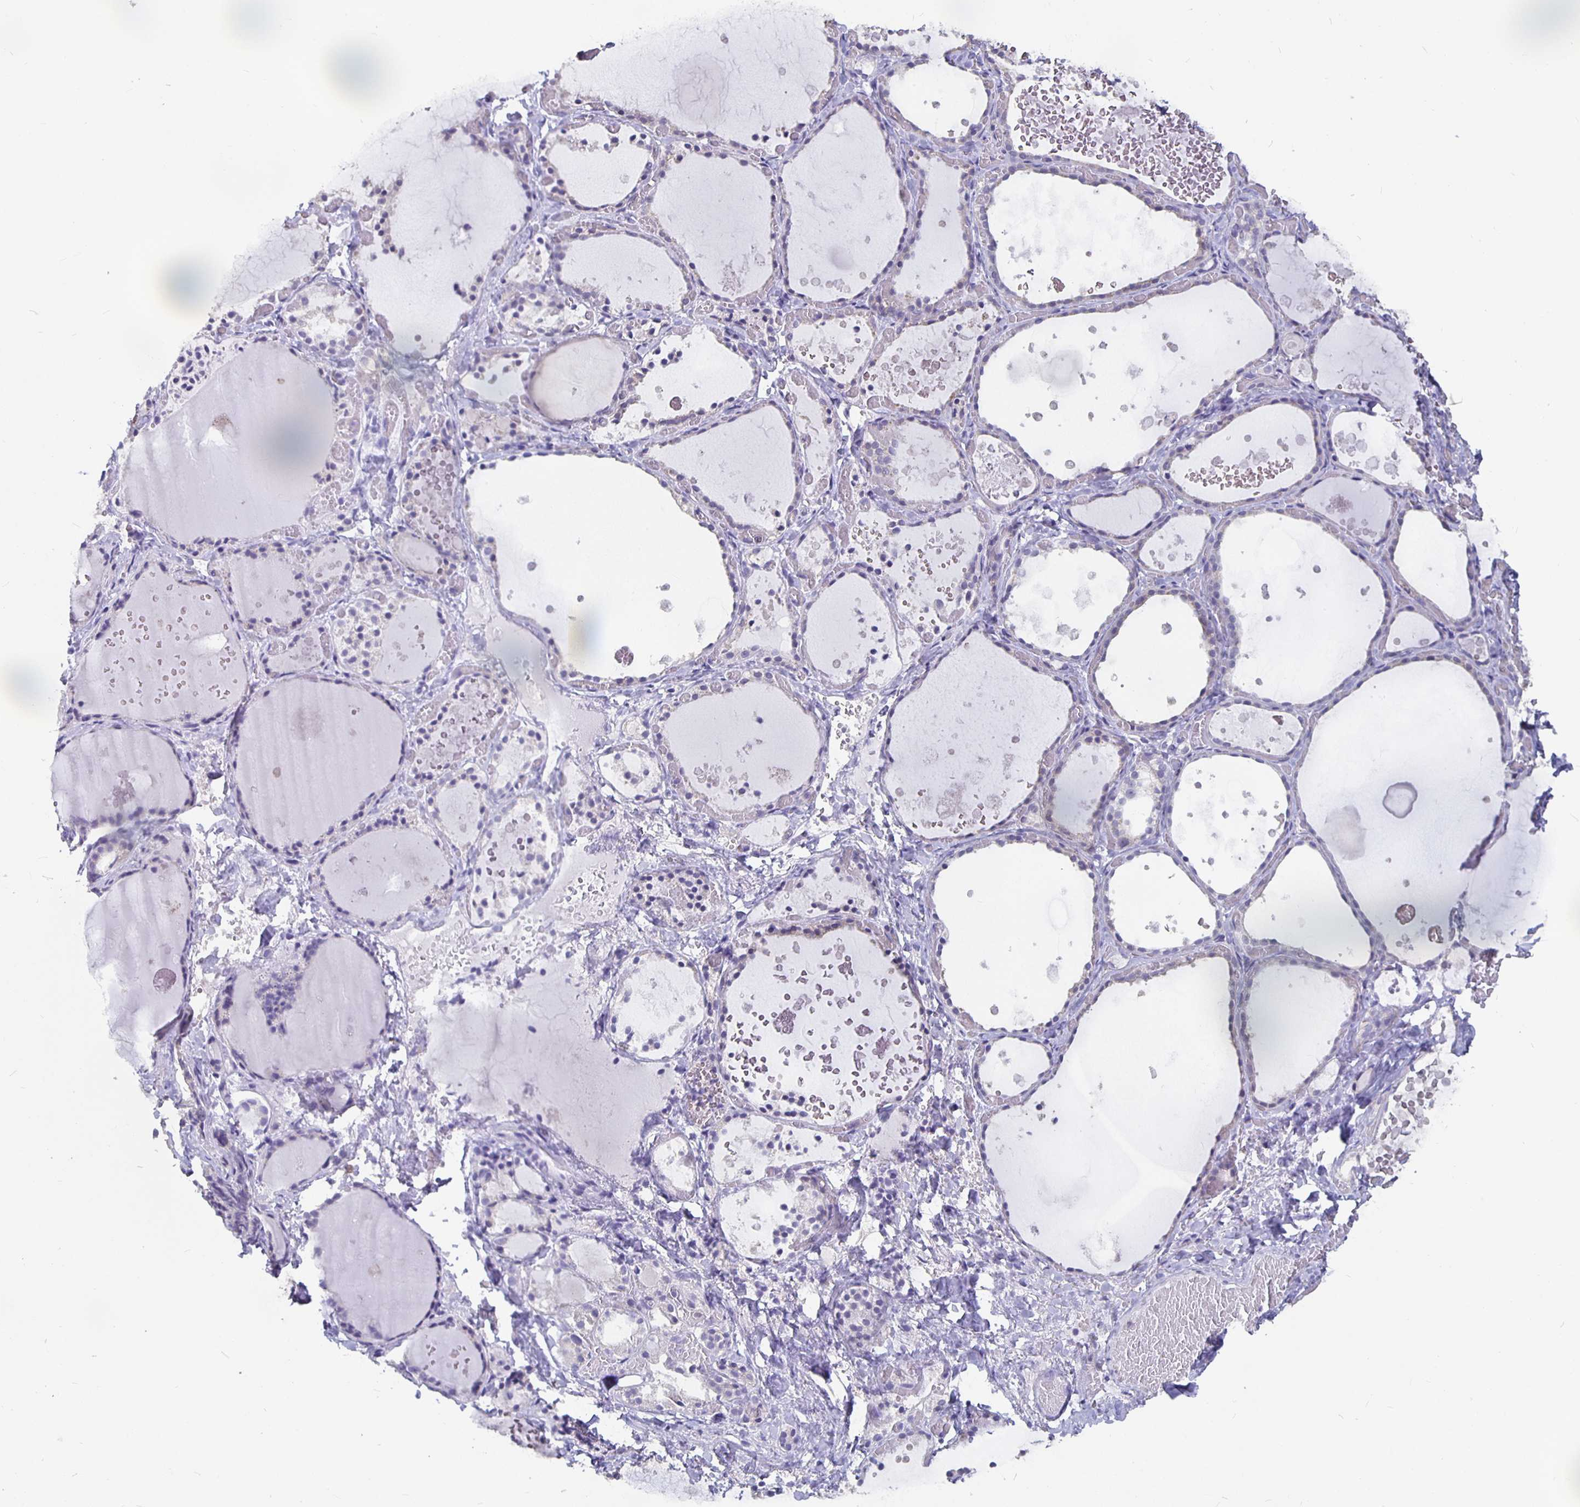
{"staining": {"intensity": "negative", "quantity": "none", "location": "none"}, "tissue": "thyroid gland", "cell_type": "Glandular cells", "image_type": "normal", "snomed": [{"axis": "morphology", "description": "Normal tissue, NOS"}, {"axis": "topography", "description": "Thyroid gland"}], "caption": "A photomicrograph of thyroid gland stained for a protein reveals no brown staining in glandular cells. (Immunohistochemistry, brightfield microscopy, high magnification).", "gene": "GPX4", "patient": {"sex": "female", "age": 56}}